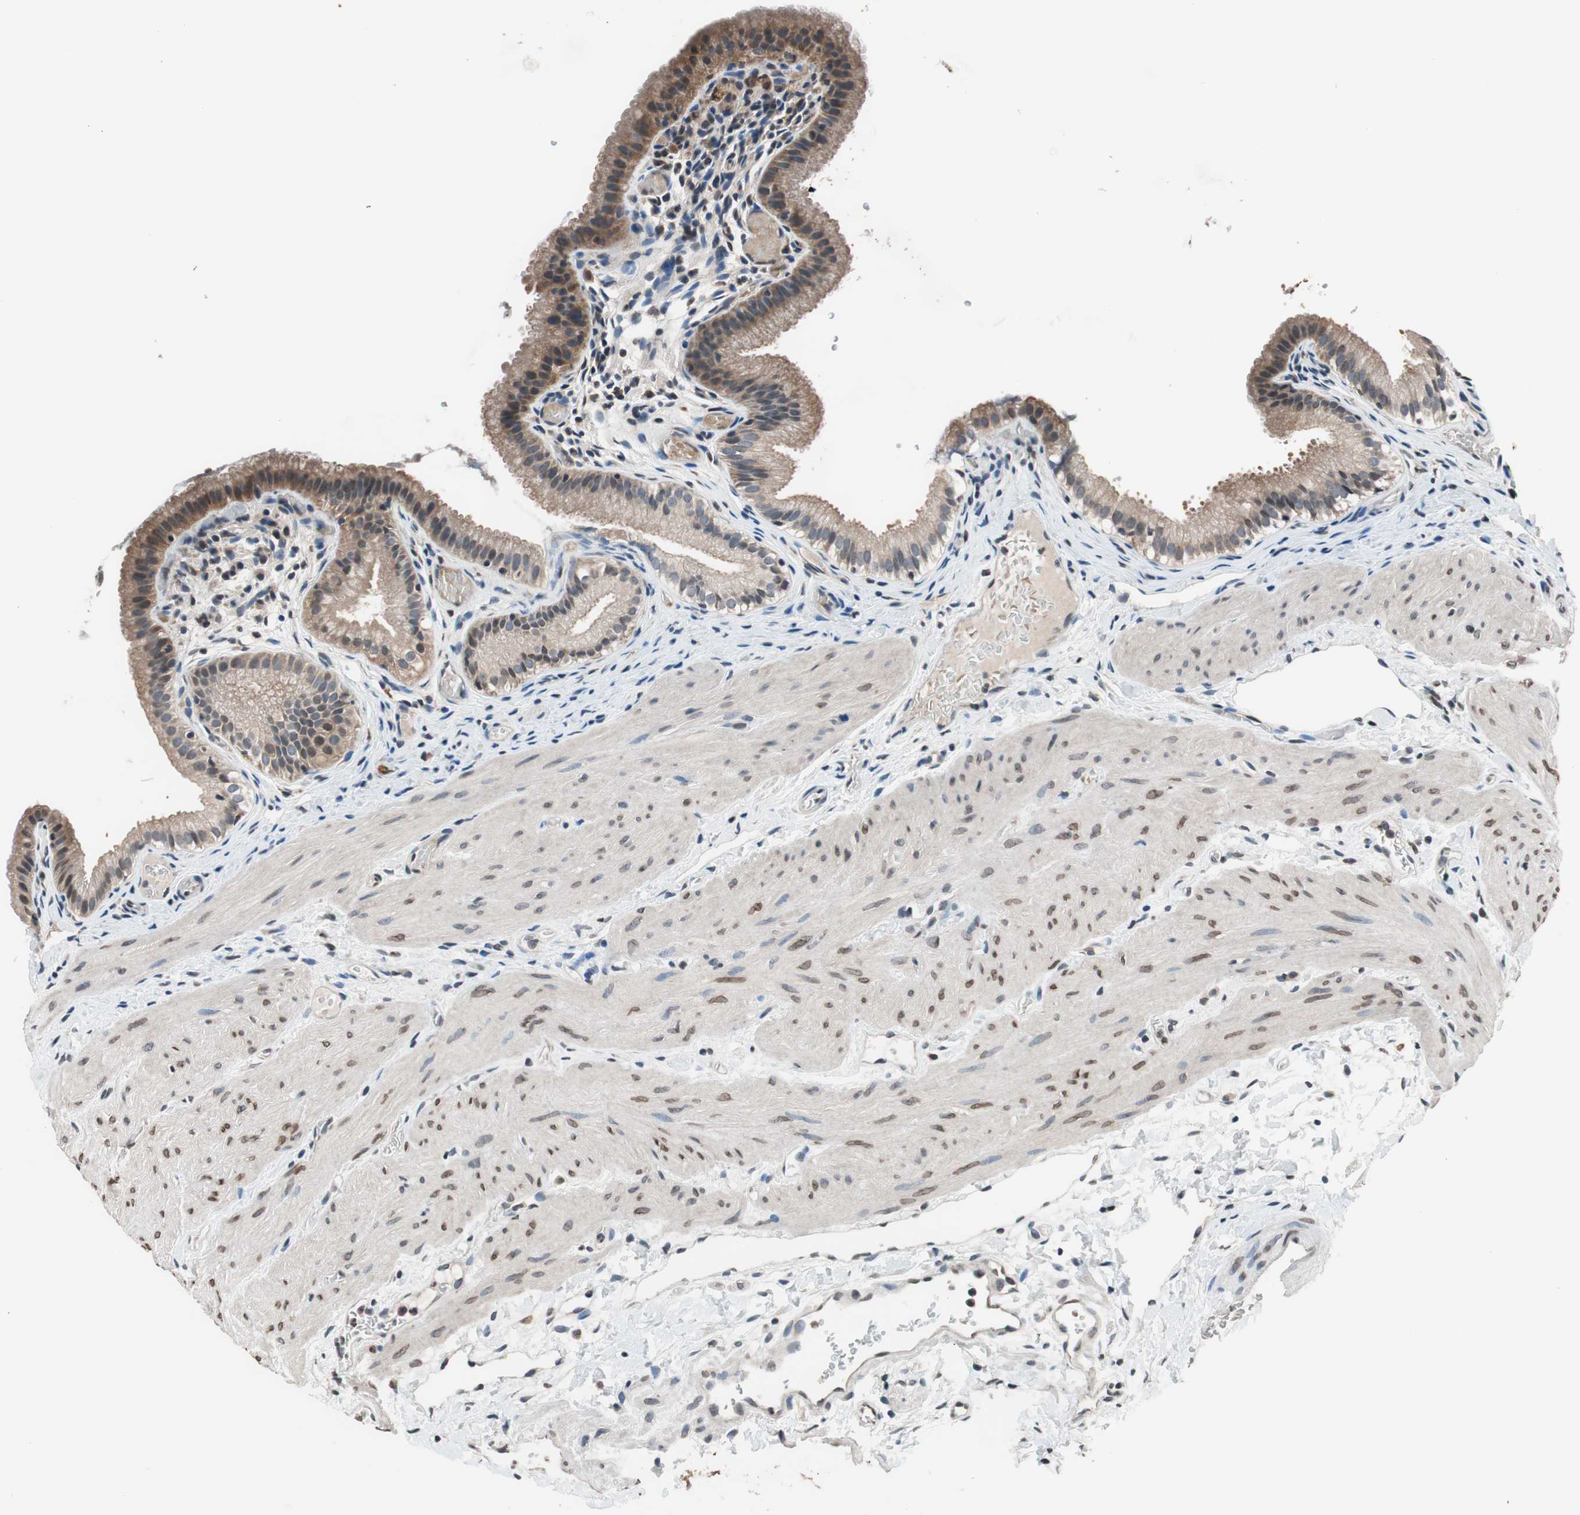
{"staining": {"intensity": "moderate", "quantity": ">75%", "location": "cytoplasmic/membranous"}, "tissue": "gallbladder", "cell_type": "Glandular cells", "image_type": "normal", "snomed": [{"axis": "morphology", "description": "Normal tissue, NOS"}, {"axis": "topography", "description": "Gallbladder"}], "caption": "Protein analysis of unremarkable gallbladder displays moderate cytoplasmic/membranous expression in approximately >75% of glandular cells. (DAB IHC with brightfield microscopy, high magnification).", "gene": "GCLC", "patient": {"sex": "female", "age": 26}}